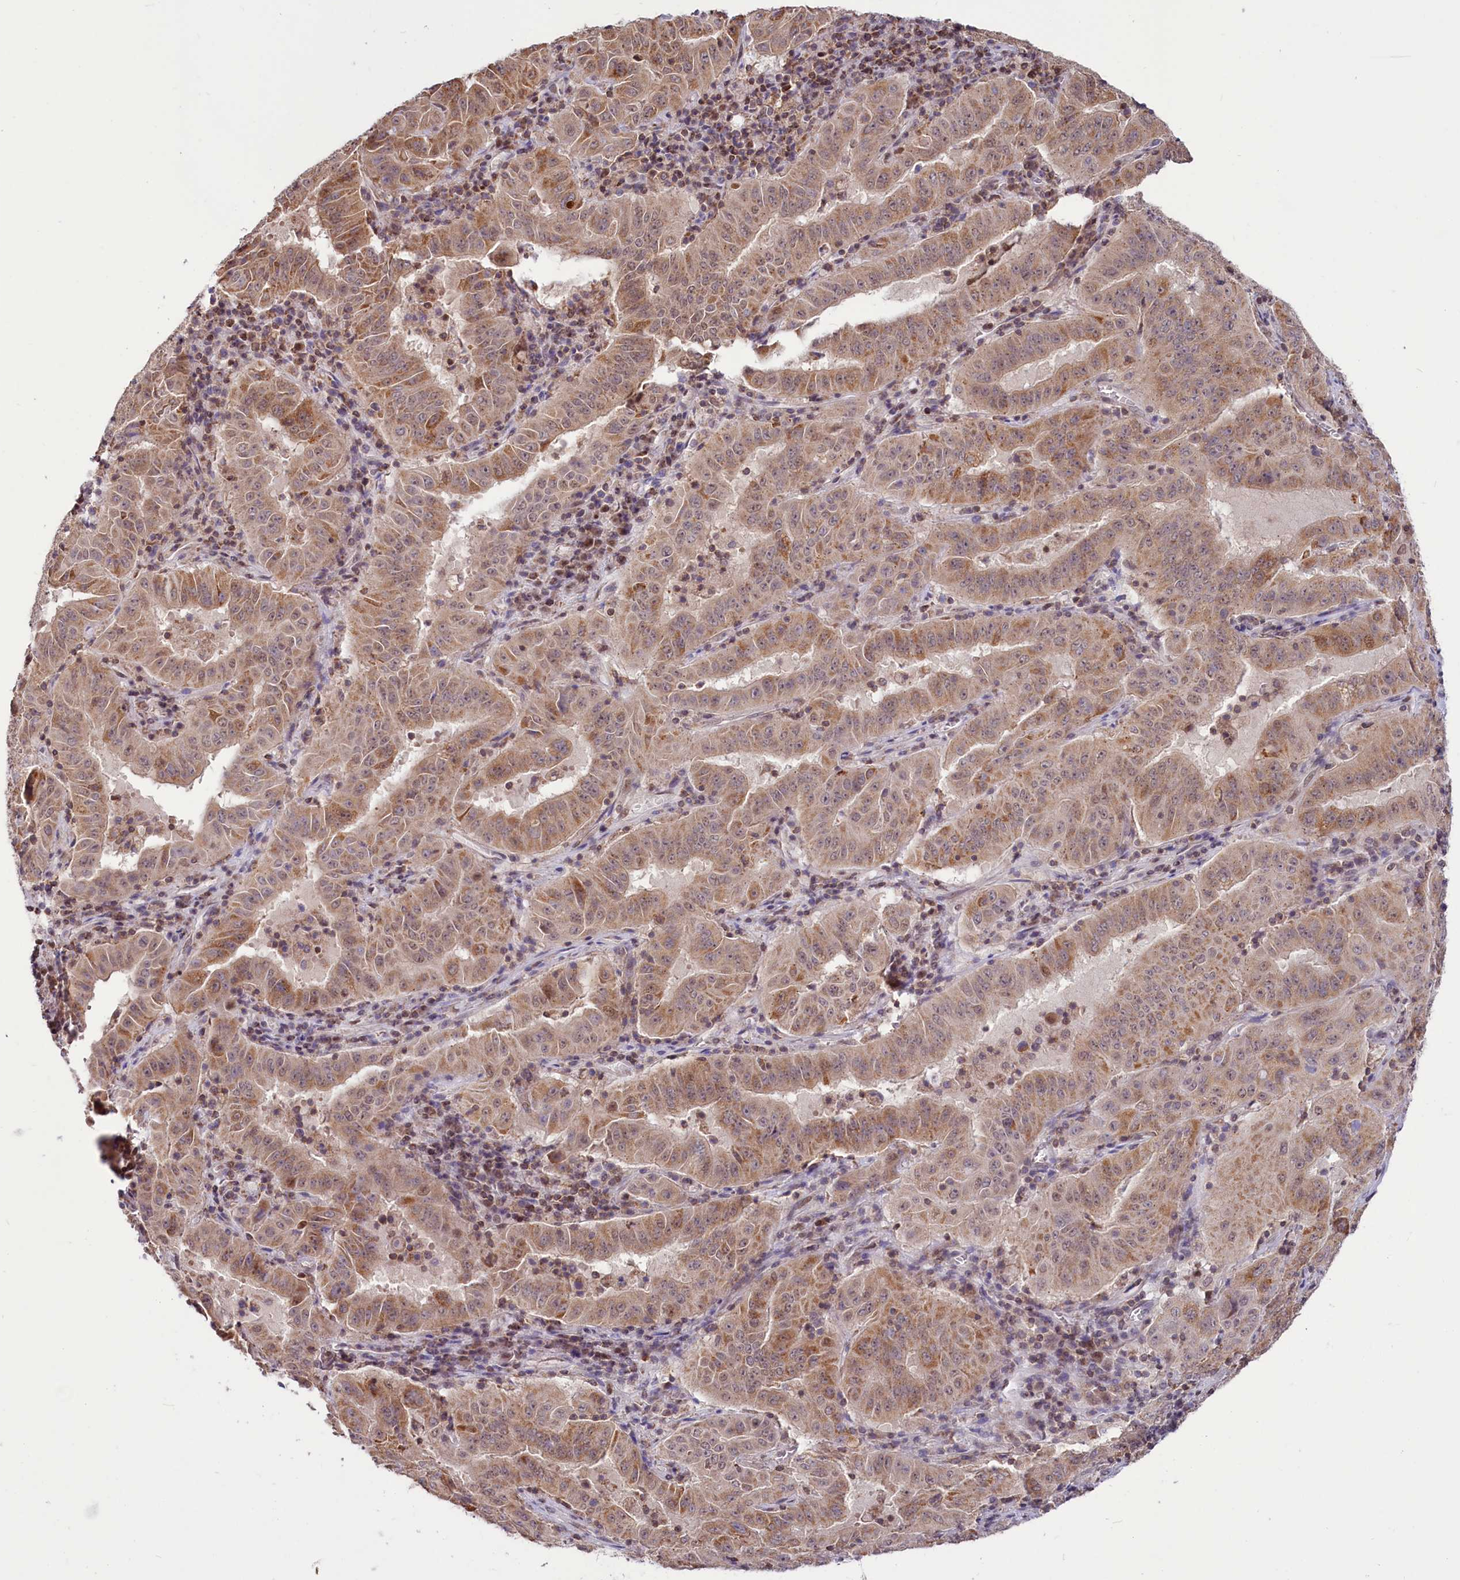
{"staining": {"intensity": "moderate", "quantity": ">75%", "location": "cytoplasmic/membranous"}, "tissue": "pancreatic cancer", "cell_type": "Tumor cells", "image_type": "cancer", "snomed": [{"axis": "morphology", "description": "Adenocarcinoma, NOS"}, {"axis": "topography", "description": "Pancreas"}], "caption": "The immunohistochemical stain highlights moderate cytoplasmic/membranous staining in tumor cells of pancreatic adenocarcinoma tissue.", "gene": "PHC3", "patient": {"sex": "male", "age": 63}}